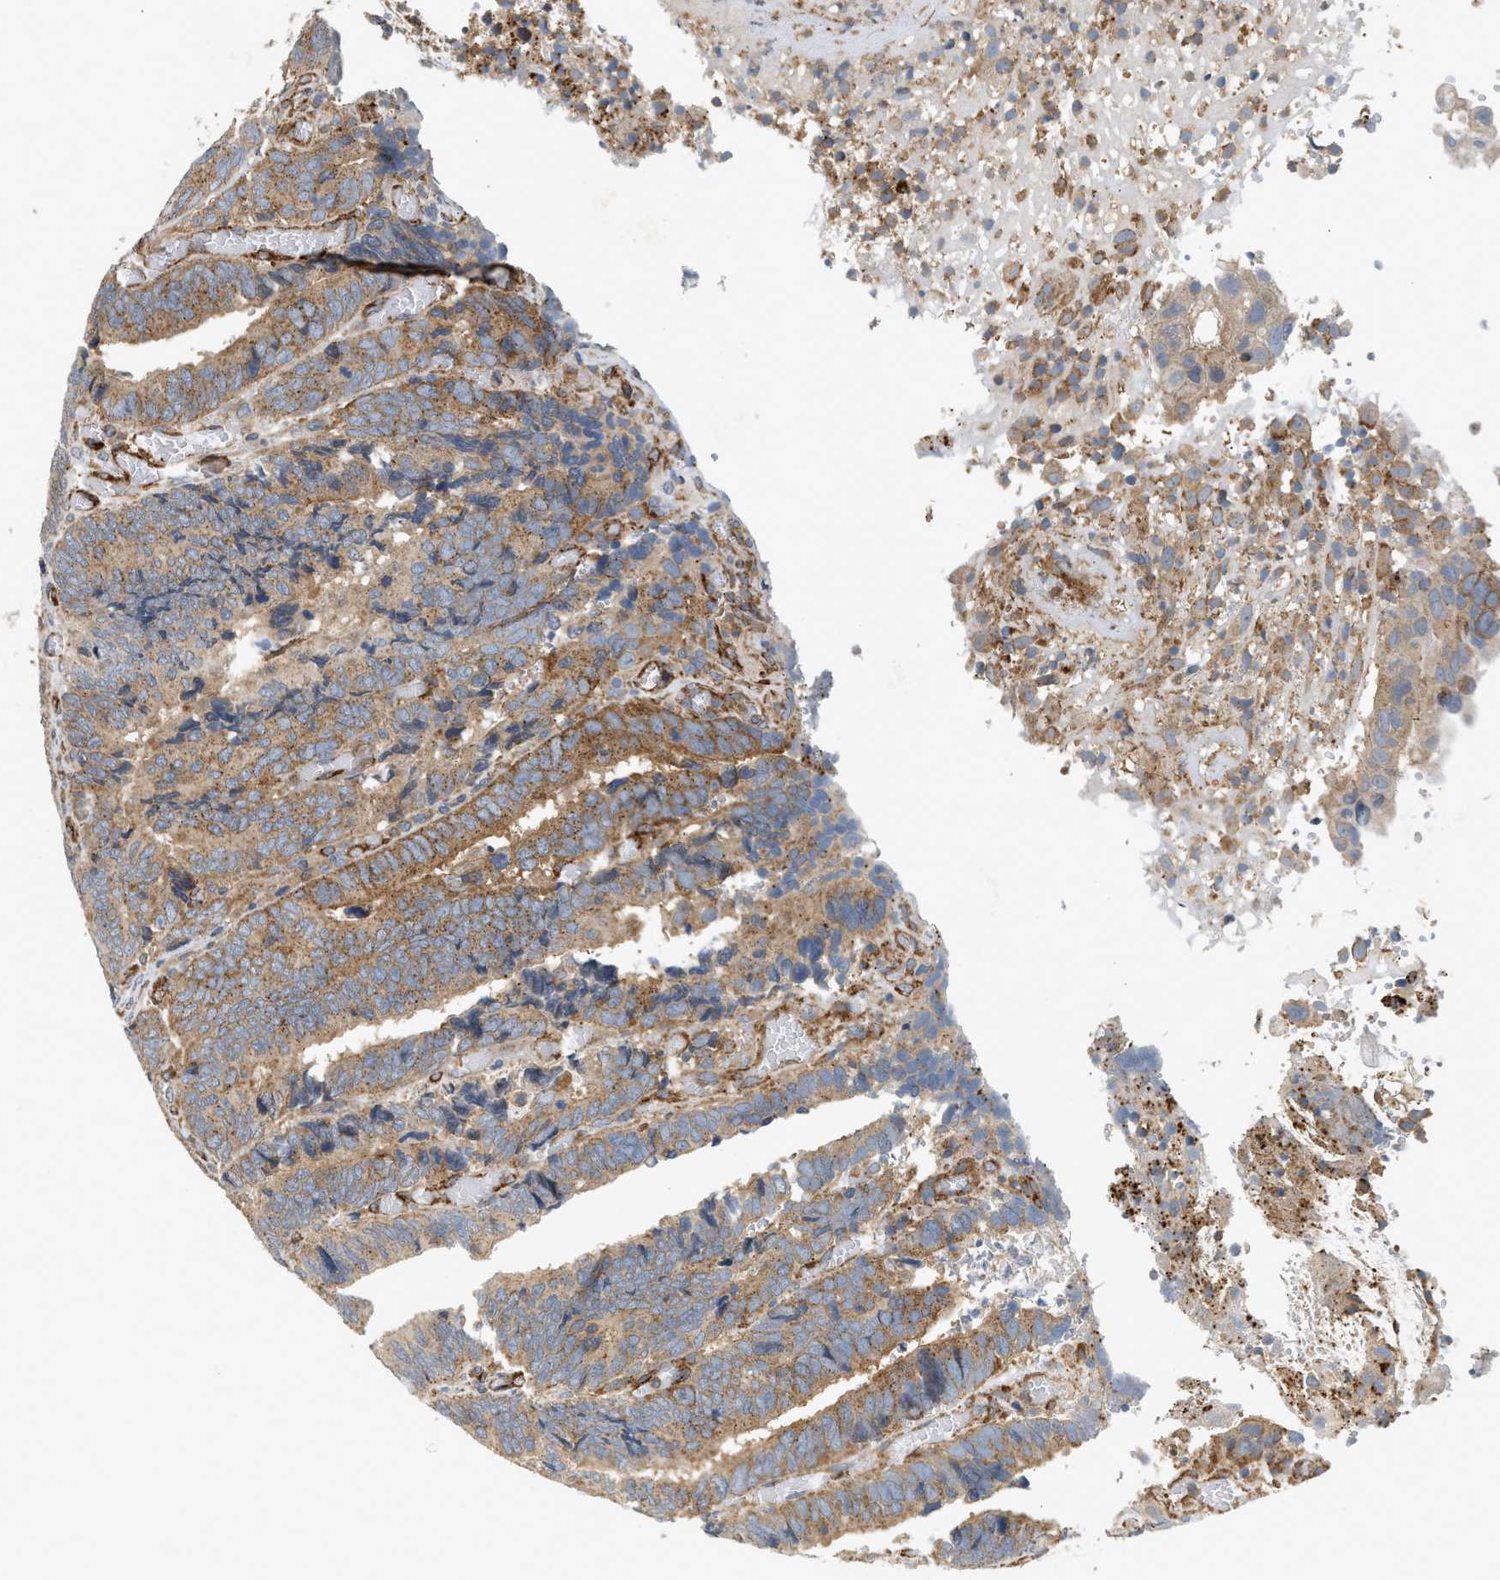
{"staining": {"intensity": "moderate", "quantity": "25%-75%", "location": "cytoplasmic/membranous"}, "tissue": "colorectal cancer", "cell_type": "Tumor cells", "image_type": "cancer", "snomed": [{"axis": "morphology", "description": "Adenocarcinoma, NOS"}, {"axis": "topography", "description": "Colon"}], "caption": "A high-resolution image shows IHC staining of colorectal cancer (adenocarcinoma), which displays moderate cytoplasmic/membranous staining in approximately 25%-75% of tumor cells.", "gene": "HIP1", "patient": {"sex": "male", "age": 72}}